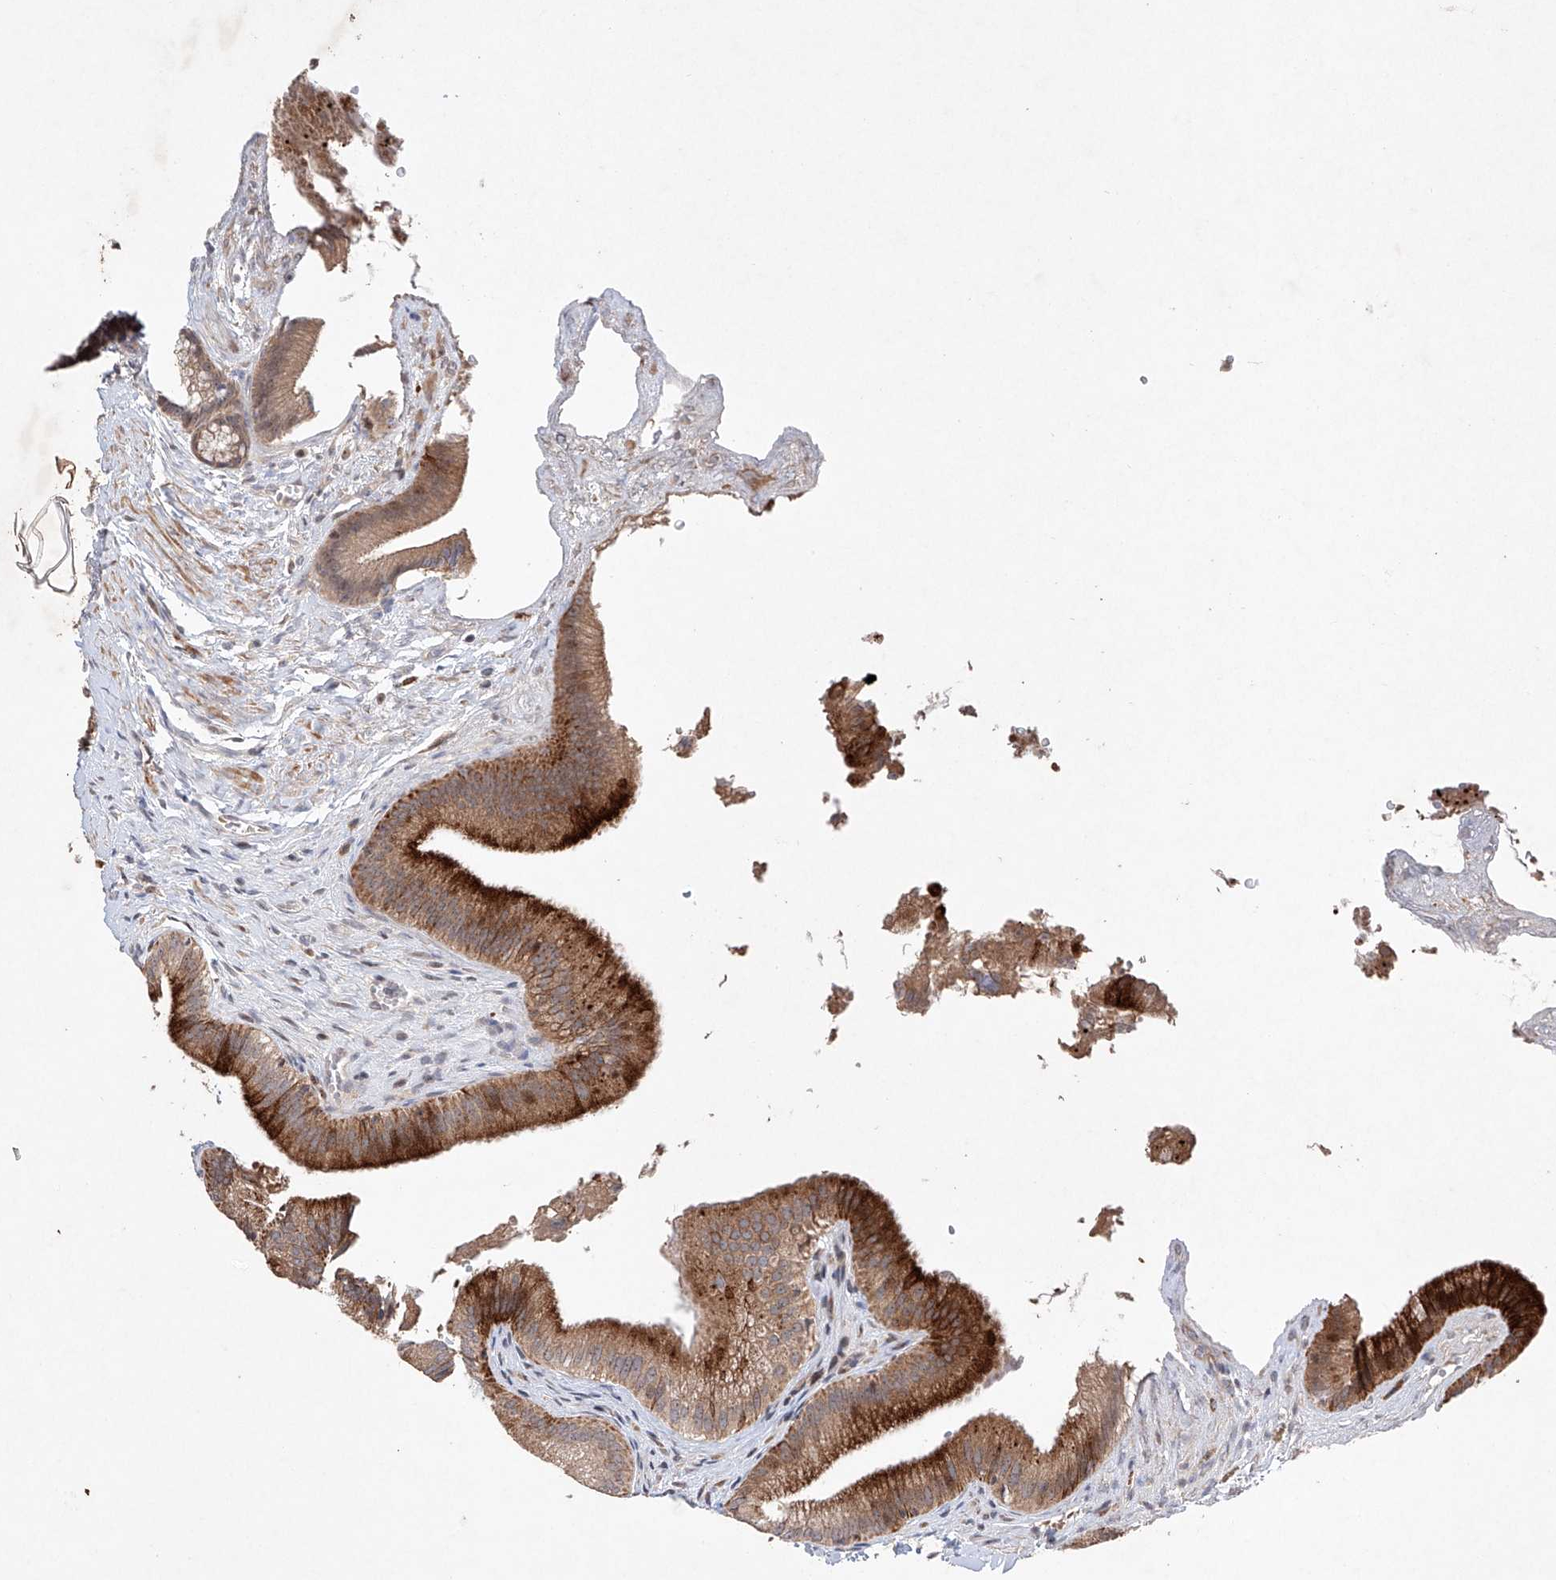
{"staining": {"intensity": "strong", "quantity": ">75%", "location": "cytoplasmic/membranous"}, "tissue": "gallbladder", "cell_type": "Glandular cells", "image_type": "normal", "snomed": [{"axis": "morphology", "description": "Normal tissue, NOS"}, {"axis": "topography", "description": "Gallbladder"}], "caption": "A micrograph showing strong cytoplasmic/membranous positivity in about >75% of glandular cells in normal gallbladder, as visualized by brown immunohistochemical staining.", "gene": "AFG1L", "patient": {"sex": "male", "age": 55}}